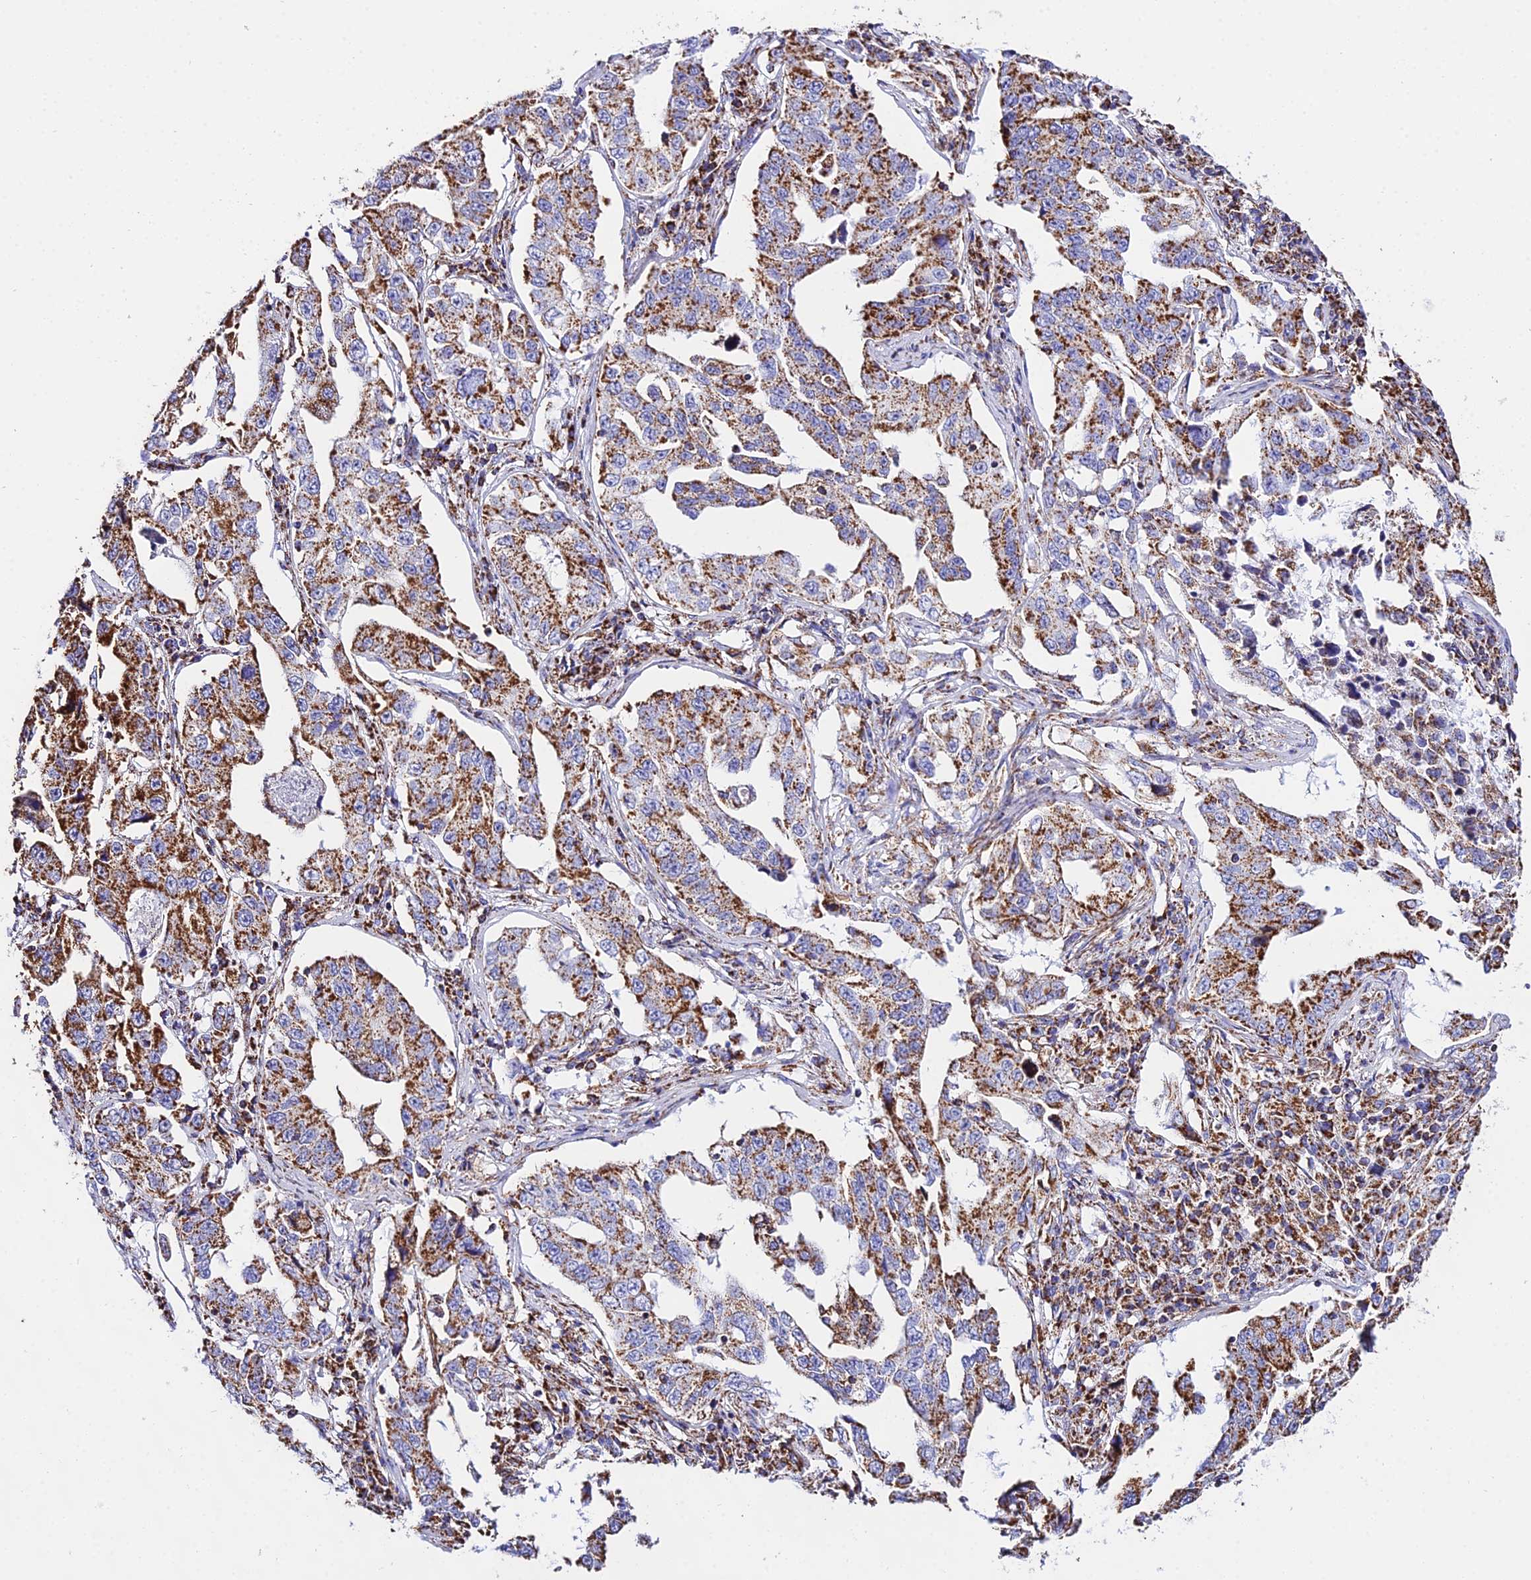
{"staining": {"intensity": "moderate", "quantity": ">75%", "location": "cytoplasmic/membranous"}, "tissue": "lung cancer", "cell_type": "Tumor cells", "image_type": "cancer", "snomed": [{"axis": "morphology", "description": "Adenocarcinoma, NOS"}, {"axis": "topography", "description": "Lung"}], "caption": "A brown stain shows moderate cytoplasmic/membranous positivity of a protein in lung adenocarcinoma tumor cells. (DAB (3,3'-diaminobenzidine) = brown stain, brightfield microscopy at high magnification).", "gene": "ATP5PD", "patient": {"sex": "female", "age": 51}}